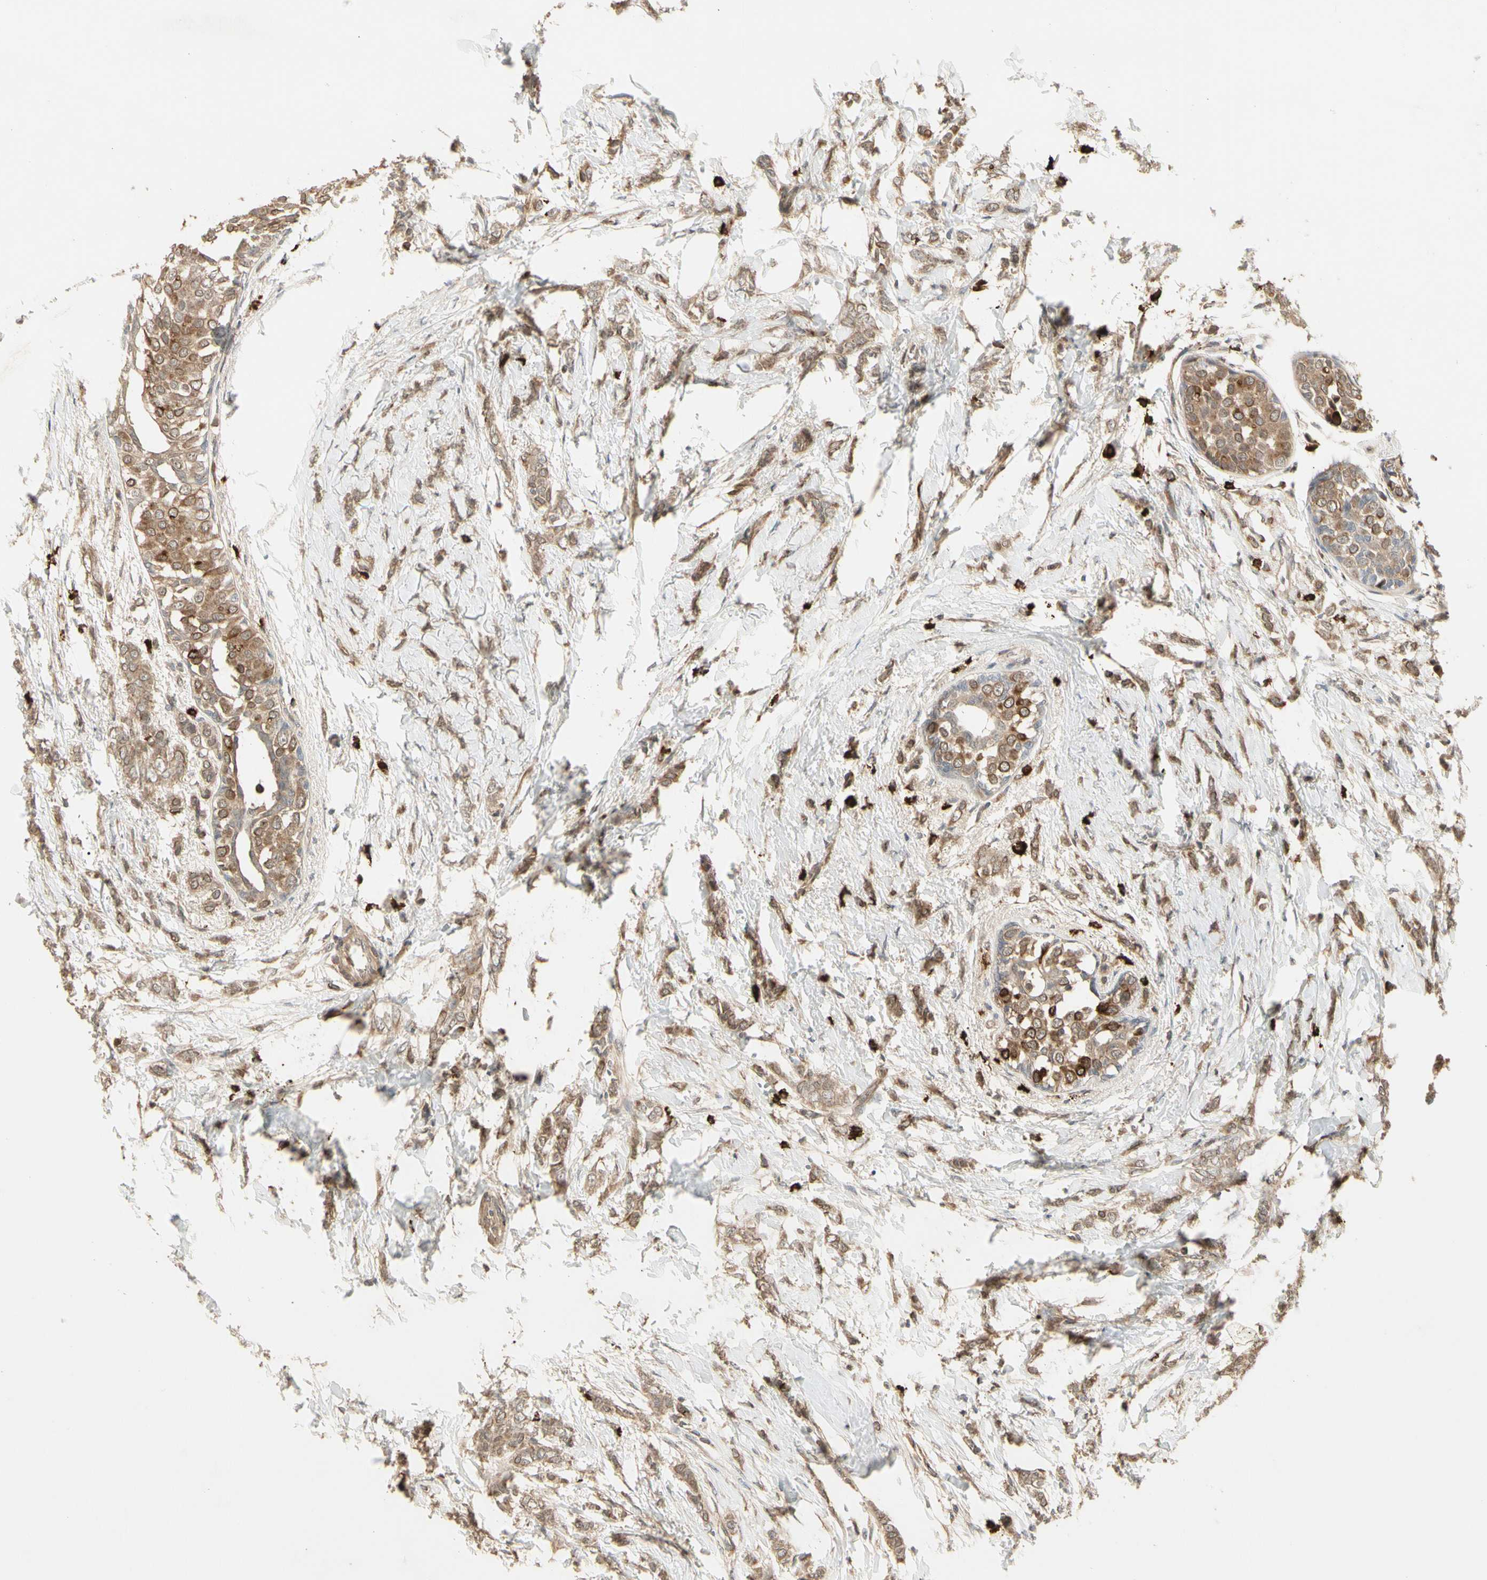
{"staining": {"intensity": "weak", "quantity": ">75%", "location": "cytoplasmic/membranous"}, "tissue": "breast cancer", "cell_type": "Tumor cells", "image_type": "cancer", "snomed": [{"axis": "morphology", "description": "Lobular carcinoma, in situ"}, {"axis": "morphology", "description": "Lobular carcinoma"}, {"axis": "topography", "description": "Breast"}], "caption": "Human lobular carcinoma (breast) stained with a protein marker exhibits weak staining in tumor cells.", "gene": "ATG4C", "patient": {"sex": "female", "age": 41}}